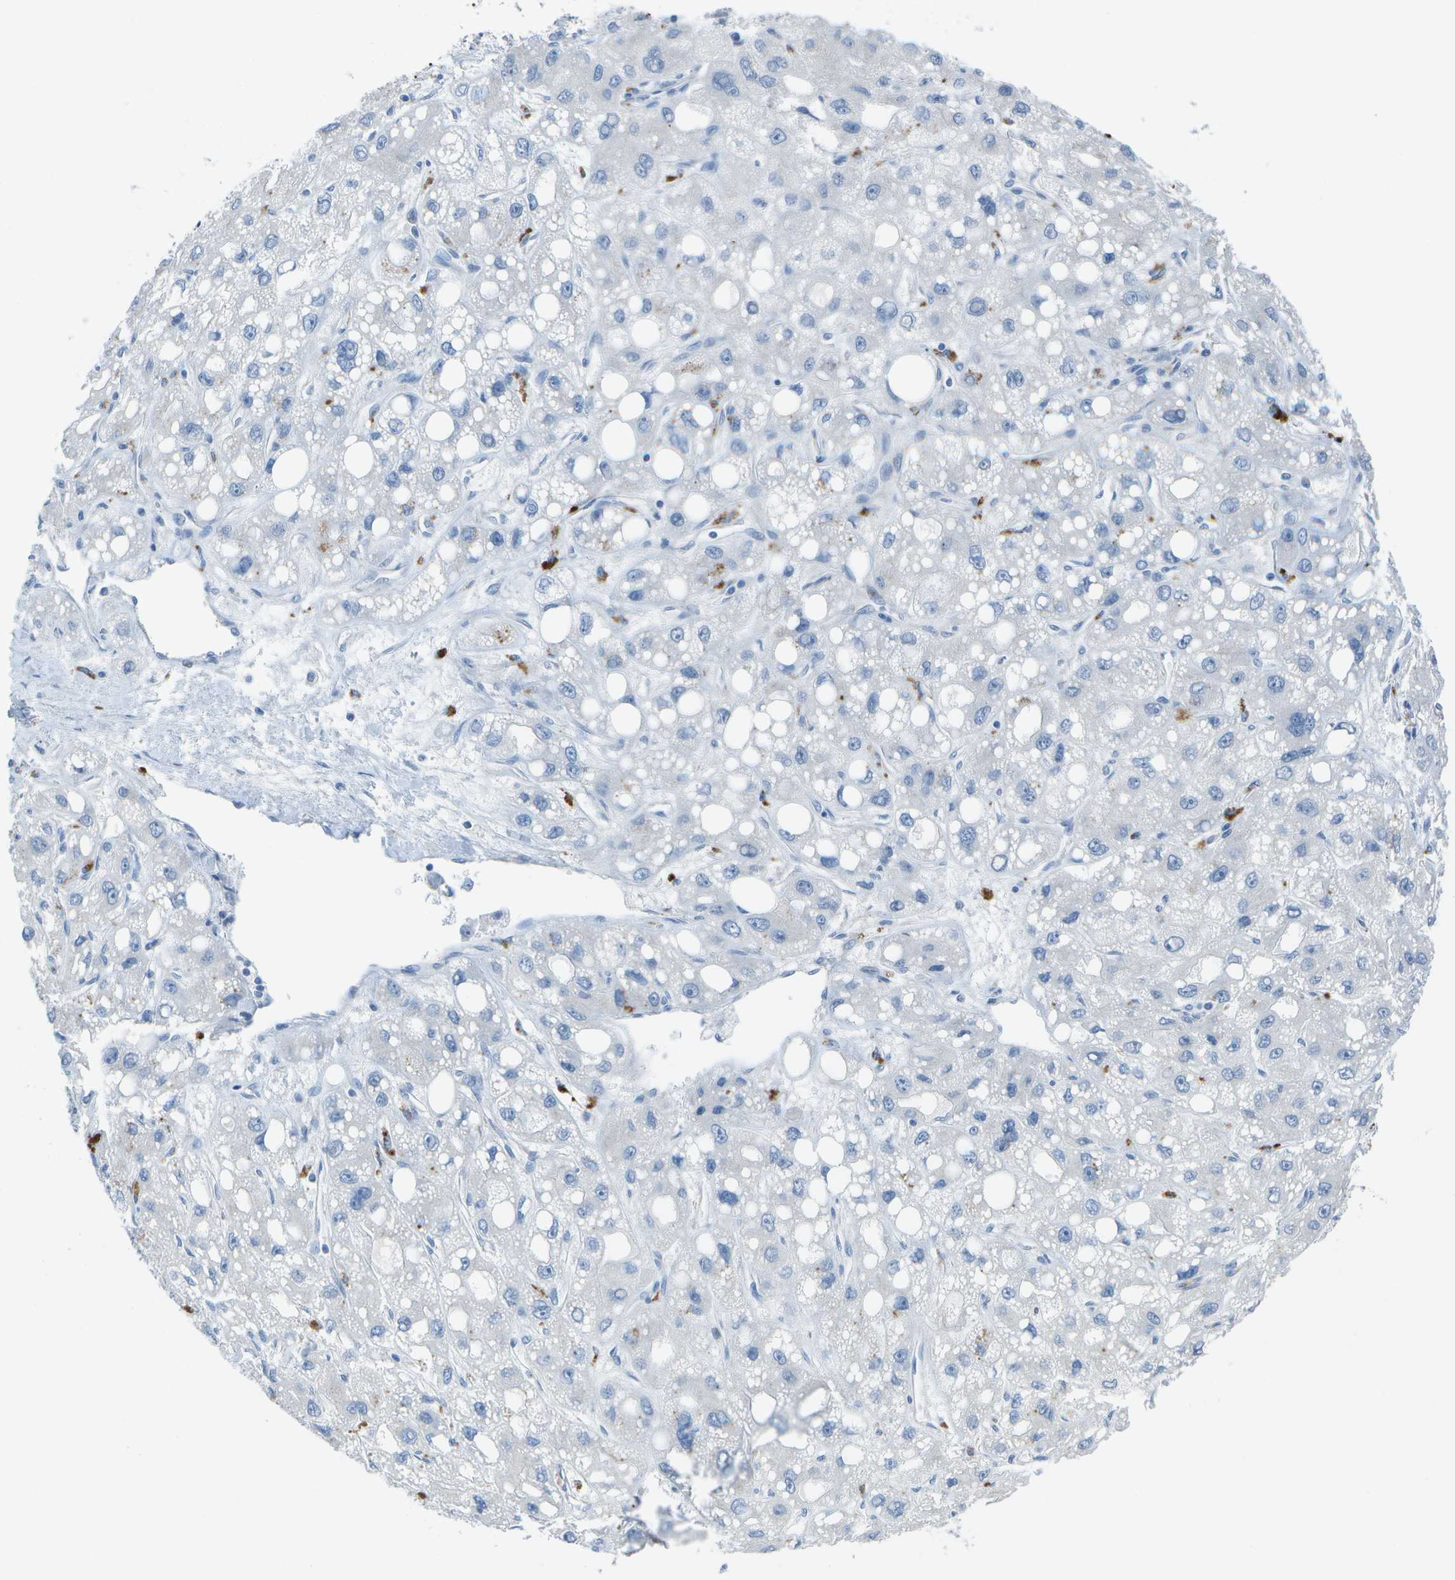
{"staining": {"intensity": "negative", "quantity": "none", "location": "none"}, "tissue": "liver cancer", "cell_type": "Tumor cells", "image_type": "cancer", "snomed": [{"axis": "morphology", "description": "Carcinoma, Hepatocellular, NOS"}, {"axis": "topography", "description": "Liver"}], "caption": "An IHC histopathology image of hepatocellular carcinoma (liver) is shown. There is no staining in tumor cells of hepatocellular carcinoma (liver).", "gene": "DCT", "patient": {"sex": "male", "age": 55}}